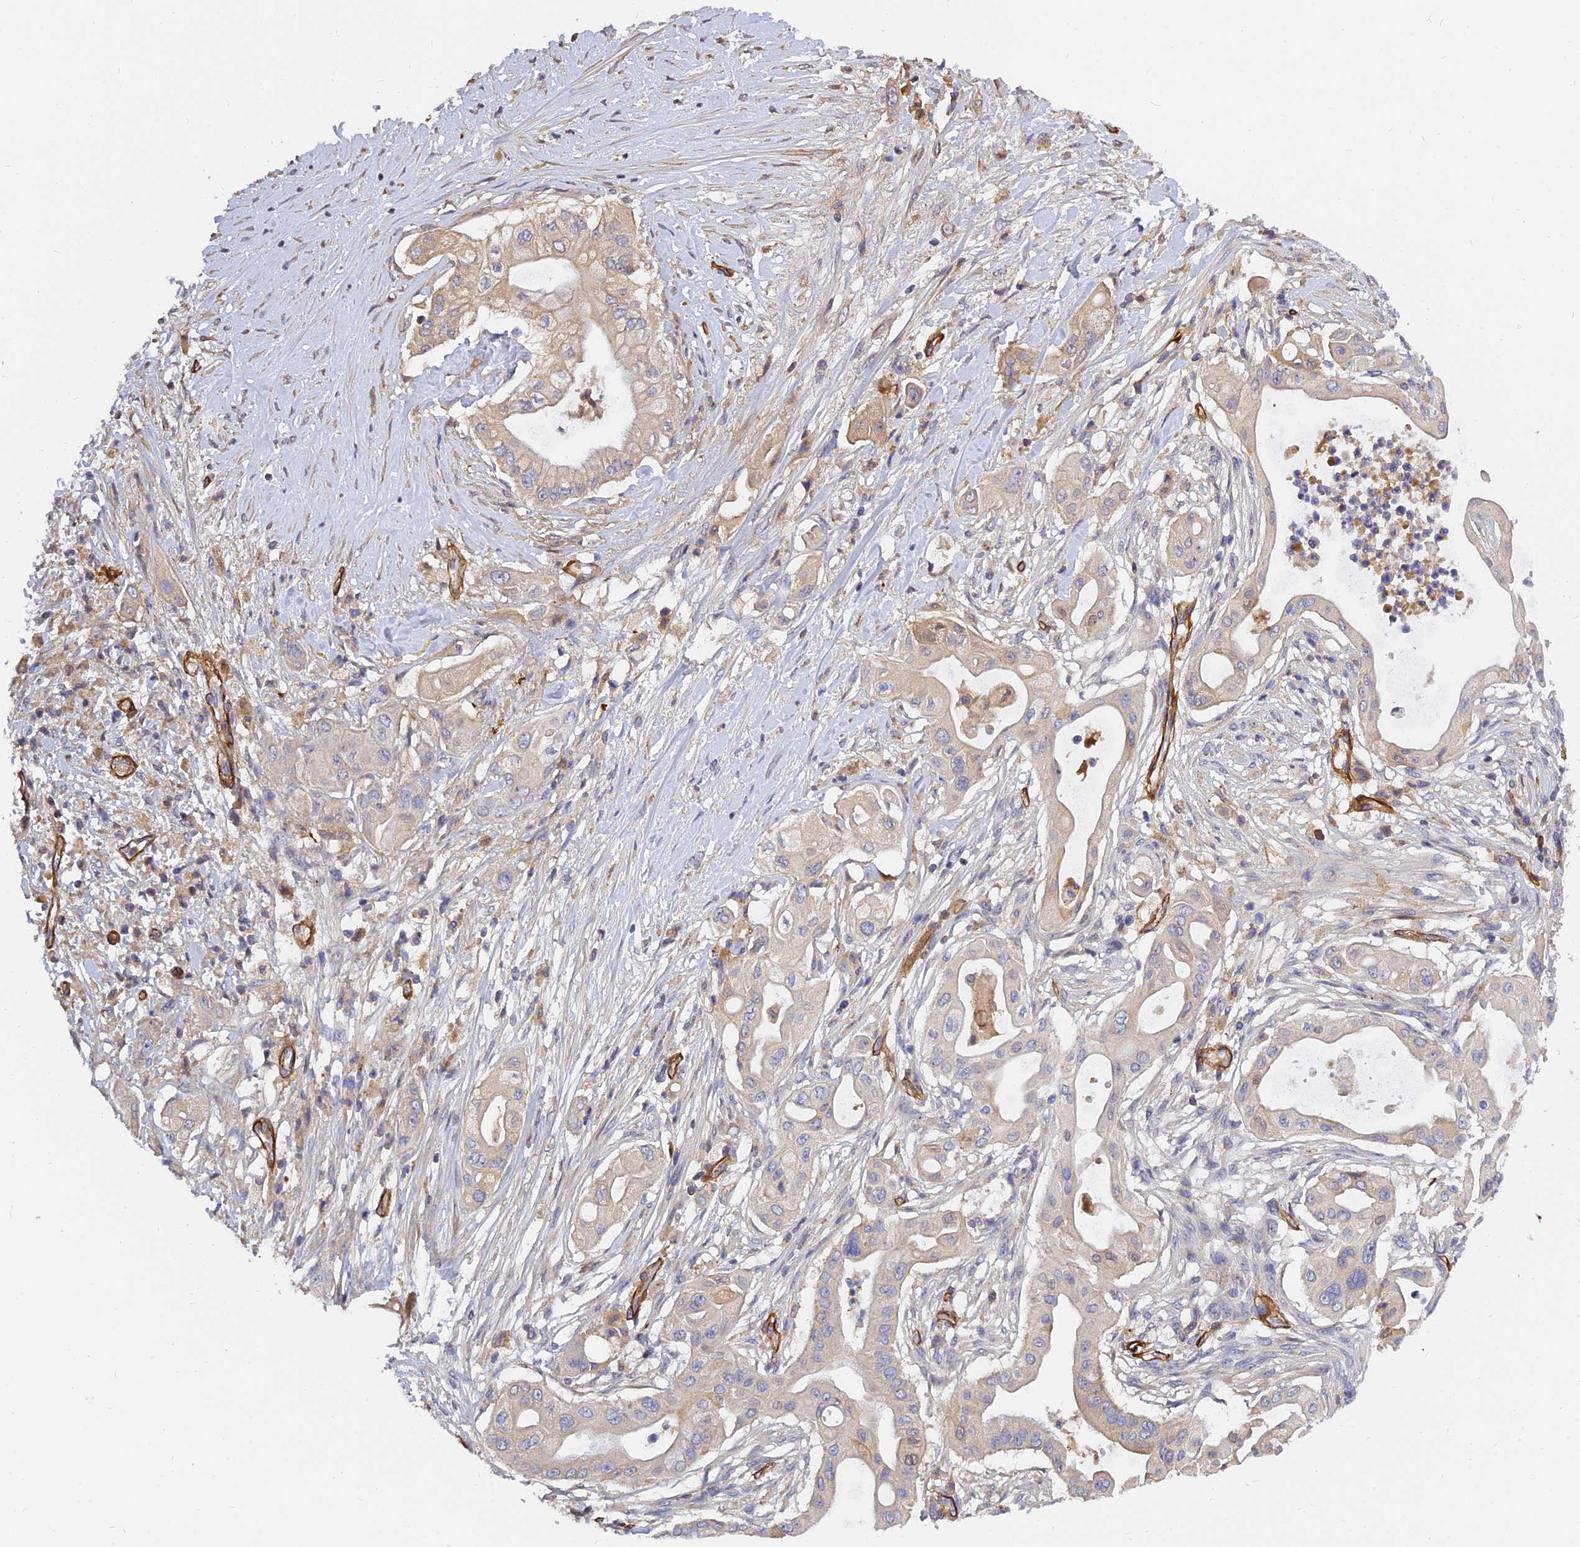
{"staining": {"intensity": "negative", "quantity": "none", "location": "none"}, "tissue": "pancreatic cancer", "cell_type": "Tumor cells", "image_type": "cancer", "snomed": [{"axis": "morphology", "description": "Adenocarcinoma, NOS"}, {"axis": "topography", "description": "Pancreas"}], "caption": "The image demonstrates no staining of tumor cells in pancreatic adenocarcinoma.", "gene": "MRPL35", "patient": {"sex": "male", "age": 68}}